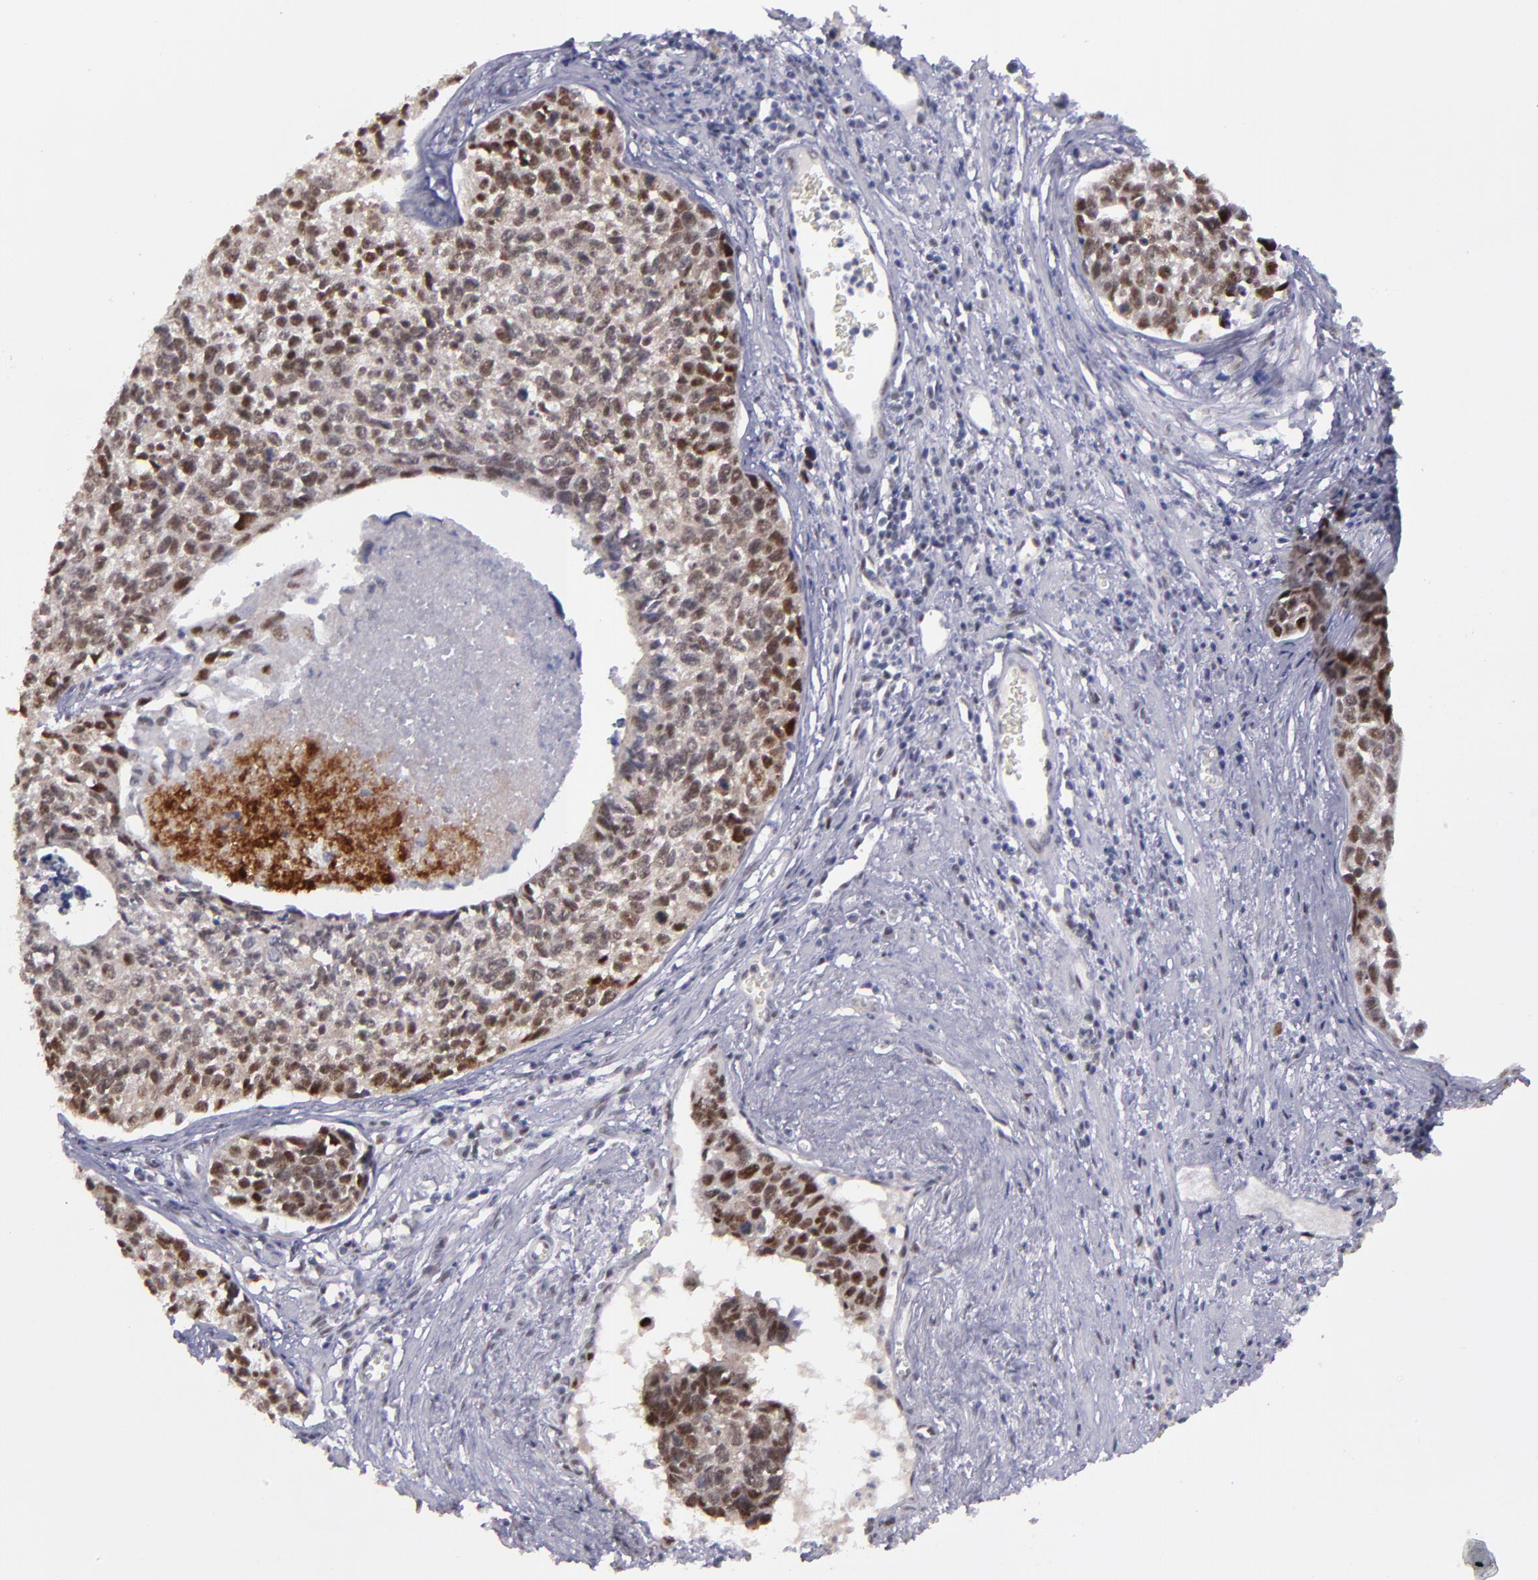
{"staining": {"intensity": "moderate", "quantity": ">75%", "location": "cytoplasmic/membranous,nuclear"}, "tissue": "urothelial cancer", "cell_type": "Tumor cells", "image_type": "cancer", "snomed": [{"axis": "morphology", "description": "Urothelial carcinoma, High grade"}, {"axis": "topography", "description": "Urinary bladder"}], "caption": "Protein expression analysis of urothelial carcinoma (high-grade) shows moderate cytoplasmic/membranous and nuclear staining in approximately >75% of tumor cells.", "gene": "OTUB2", "patient": {"sex": "male", "age": 81}}